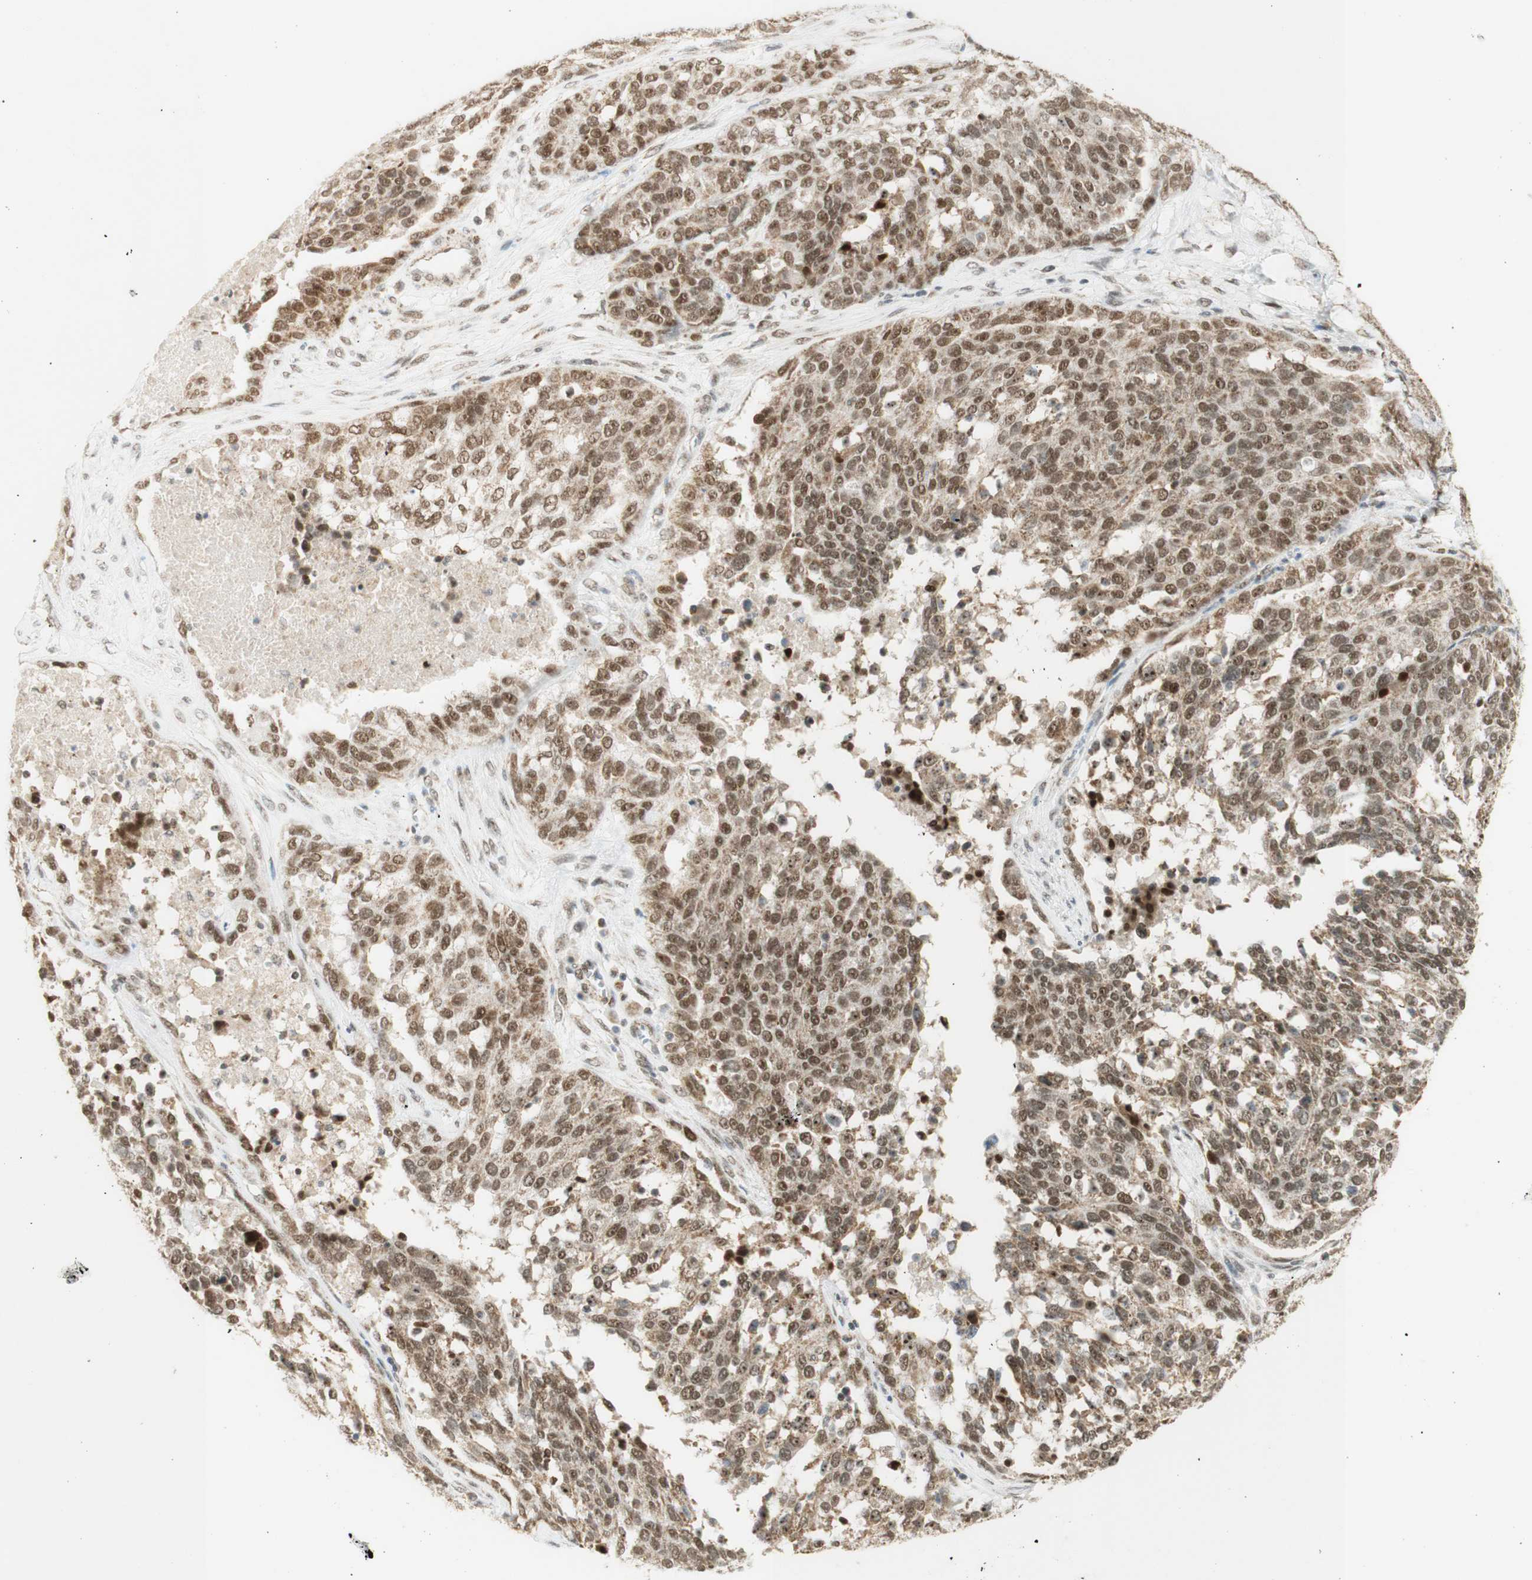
{"staining": {"intensity": "moderate", "quantity": ">75%", "location": "nuclear"}, "tissue": "ovarian cancer", "cell_type": "Tumor cells", "image_type": "cancer", "snomed": [{"axis": "morphology", "description": "Cystadenocarcinoma, serous, NOS"}, {"axis": "topography", "description": "Ovary"}], "caption": "Ovarian serous cystadenocarcinoma stained for a protein (brown) displays moderate nuclear positive positivity in approximately >75% of tumor cells.", "gene": "ZNF782", "patient": {"sex": "female", "age": 44}}